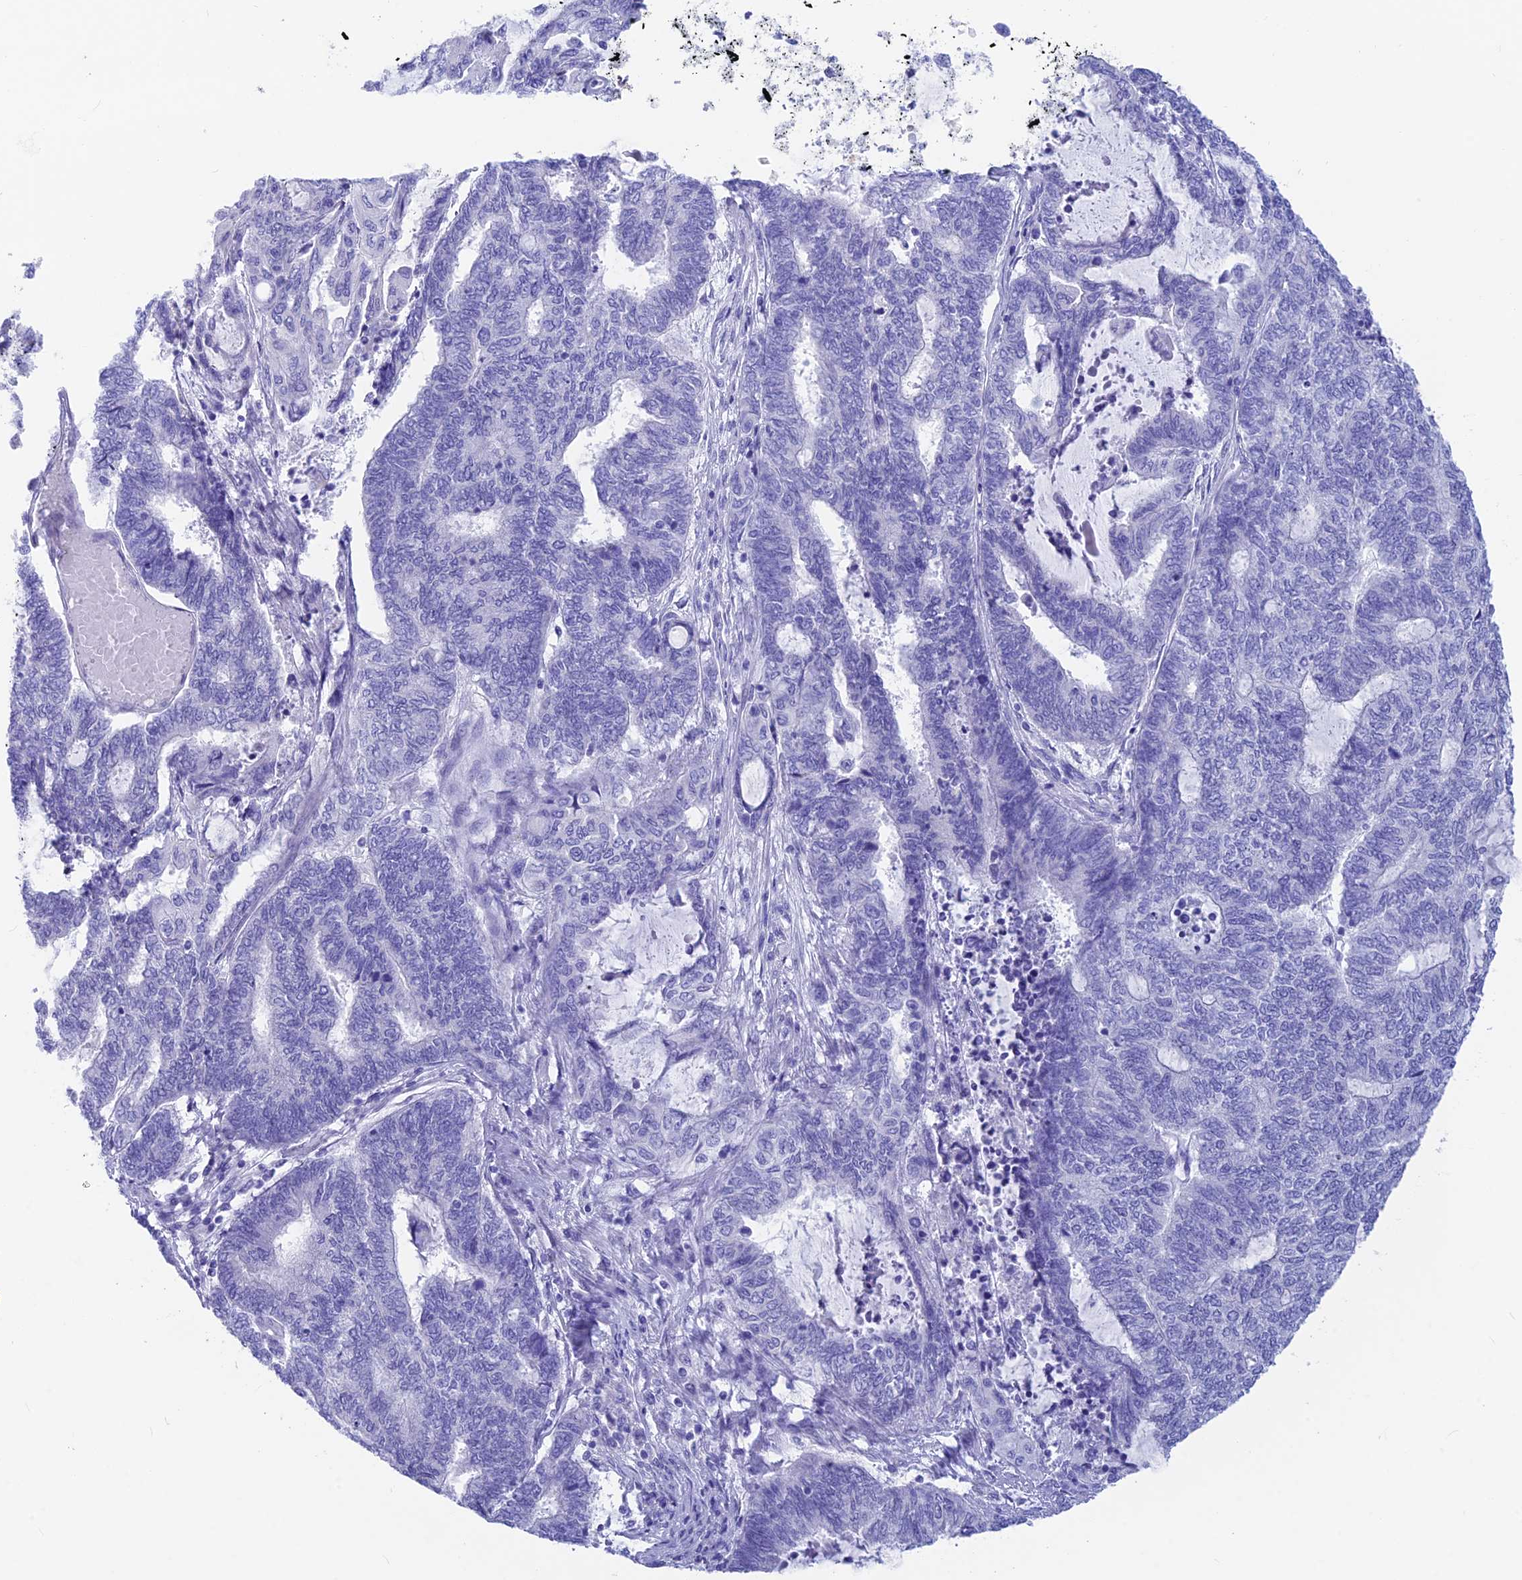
{"staining": {"intensity": "negative", "quantity": "none", "location": "none"}, "tissue": "endometrial cancer", "cell_type": "Tumor cells", "image_type": "cancer", "snomed": [{"axis": "morphology", "description": "Adenocarcinoma, NOS"}, {"axis": "topography", "description": "Uterus"}, {"axis": "topography", "description": "Endometrium"}], "caption": "IHC of human adenocarcinoma (endometrial) demonstrates no positivity in tumor cells. Nuclei are stained in blue.", "gene": "GNGT2", "patient": {"sex": "female", "age": 70}}